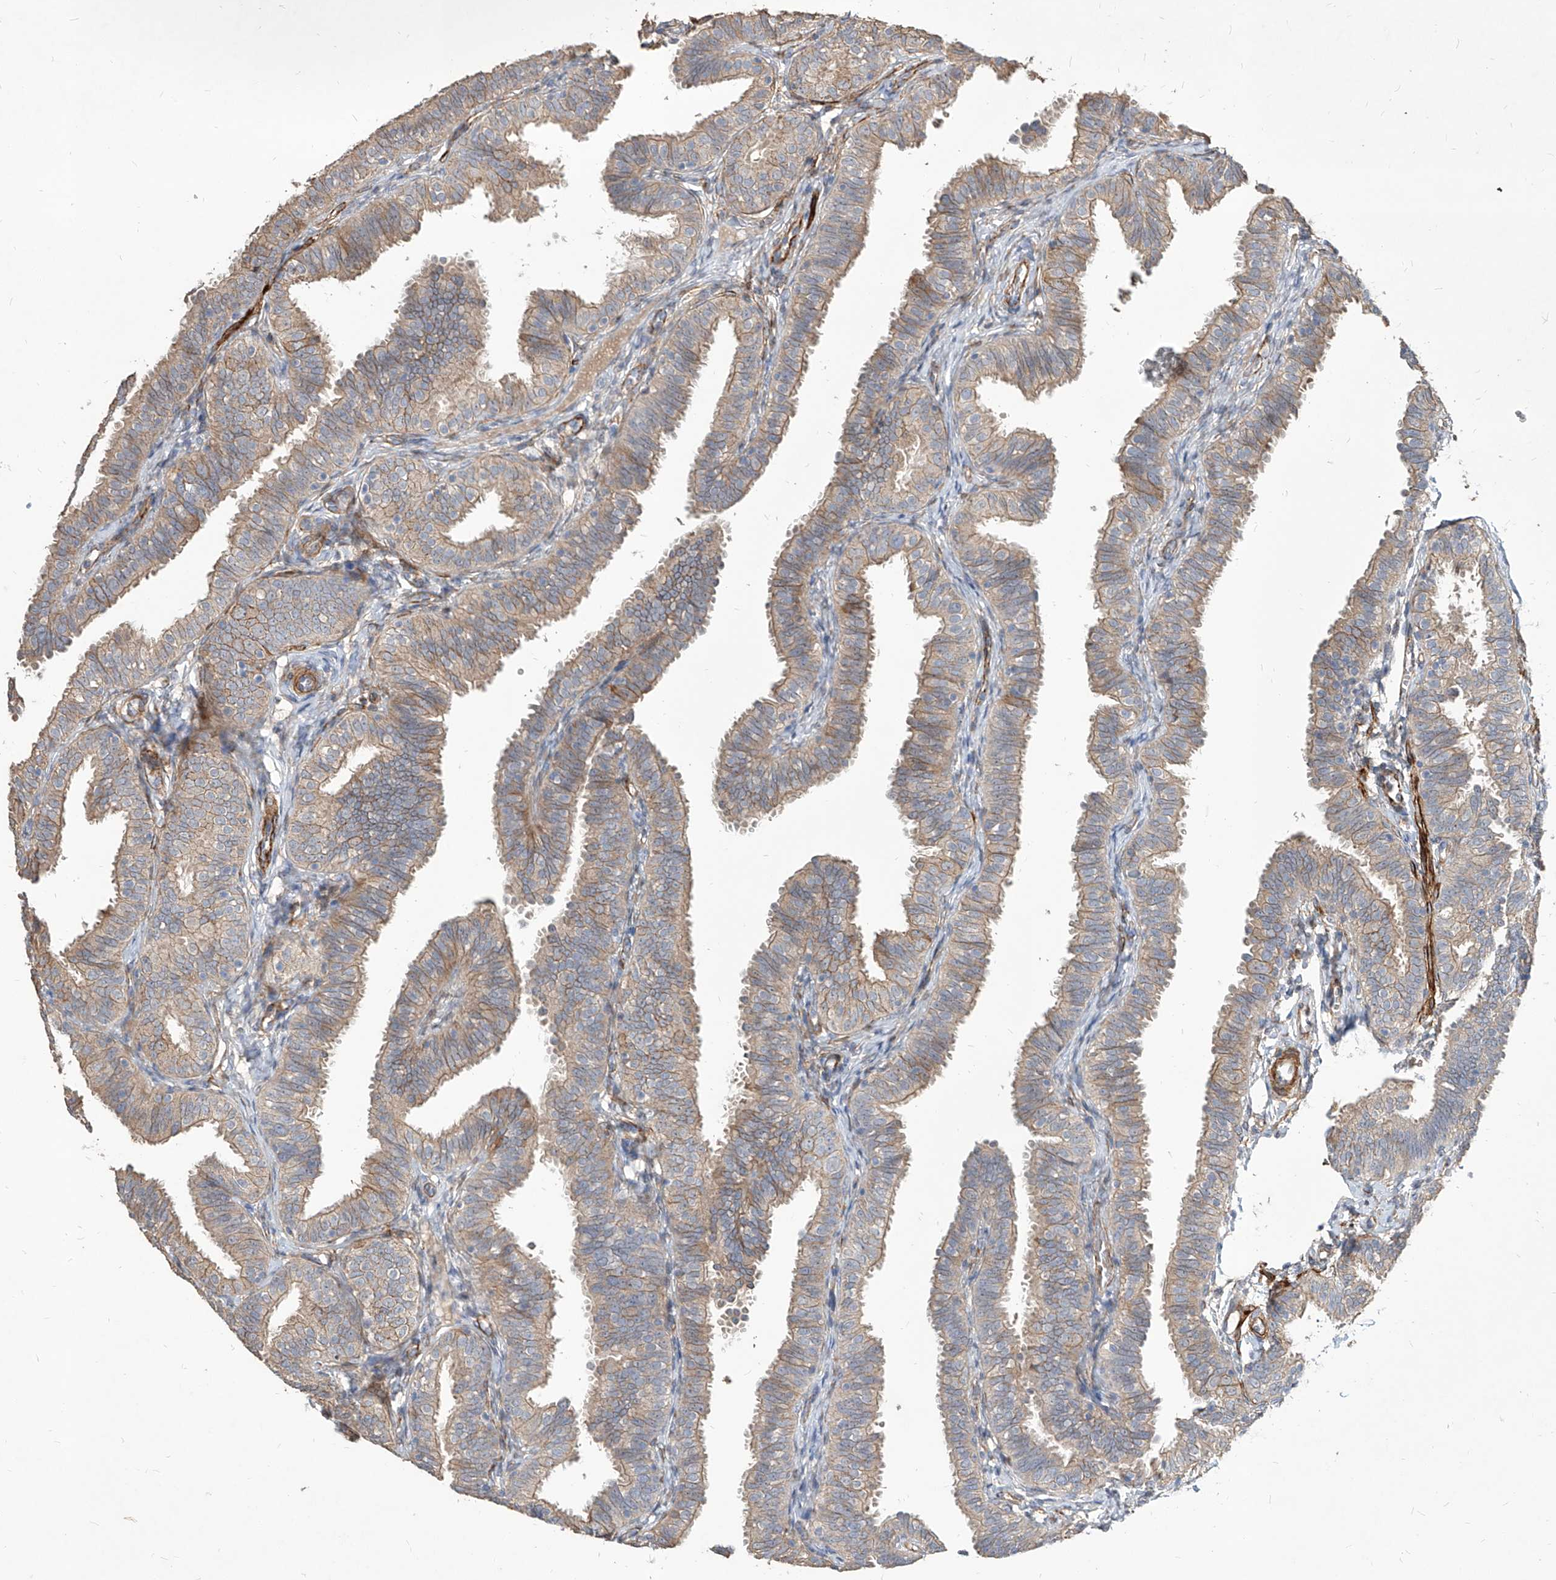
{"staining": {"intensity": "moderate", "quantity": "25%-75%", "location": "cytoplasmic/membranous"}, "tissue": "fallopian tube", "cell_type": "Glandular cells", "image_type": "normal", "snomed": [{"axis": "morphology", "description": "Normal tissue, NOS"}, {"axis": "topography", "description": "Fallopian tube"}], "caption": "Protein analysis of benign fallopian tube displays moderate cytoplasmic/membranous staining in about 25%-75% of glandular cells.", "gene": "FAM83B", "patient": {"sex": "female", "age": 35}}